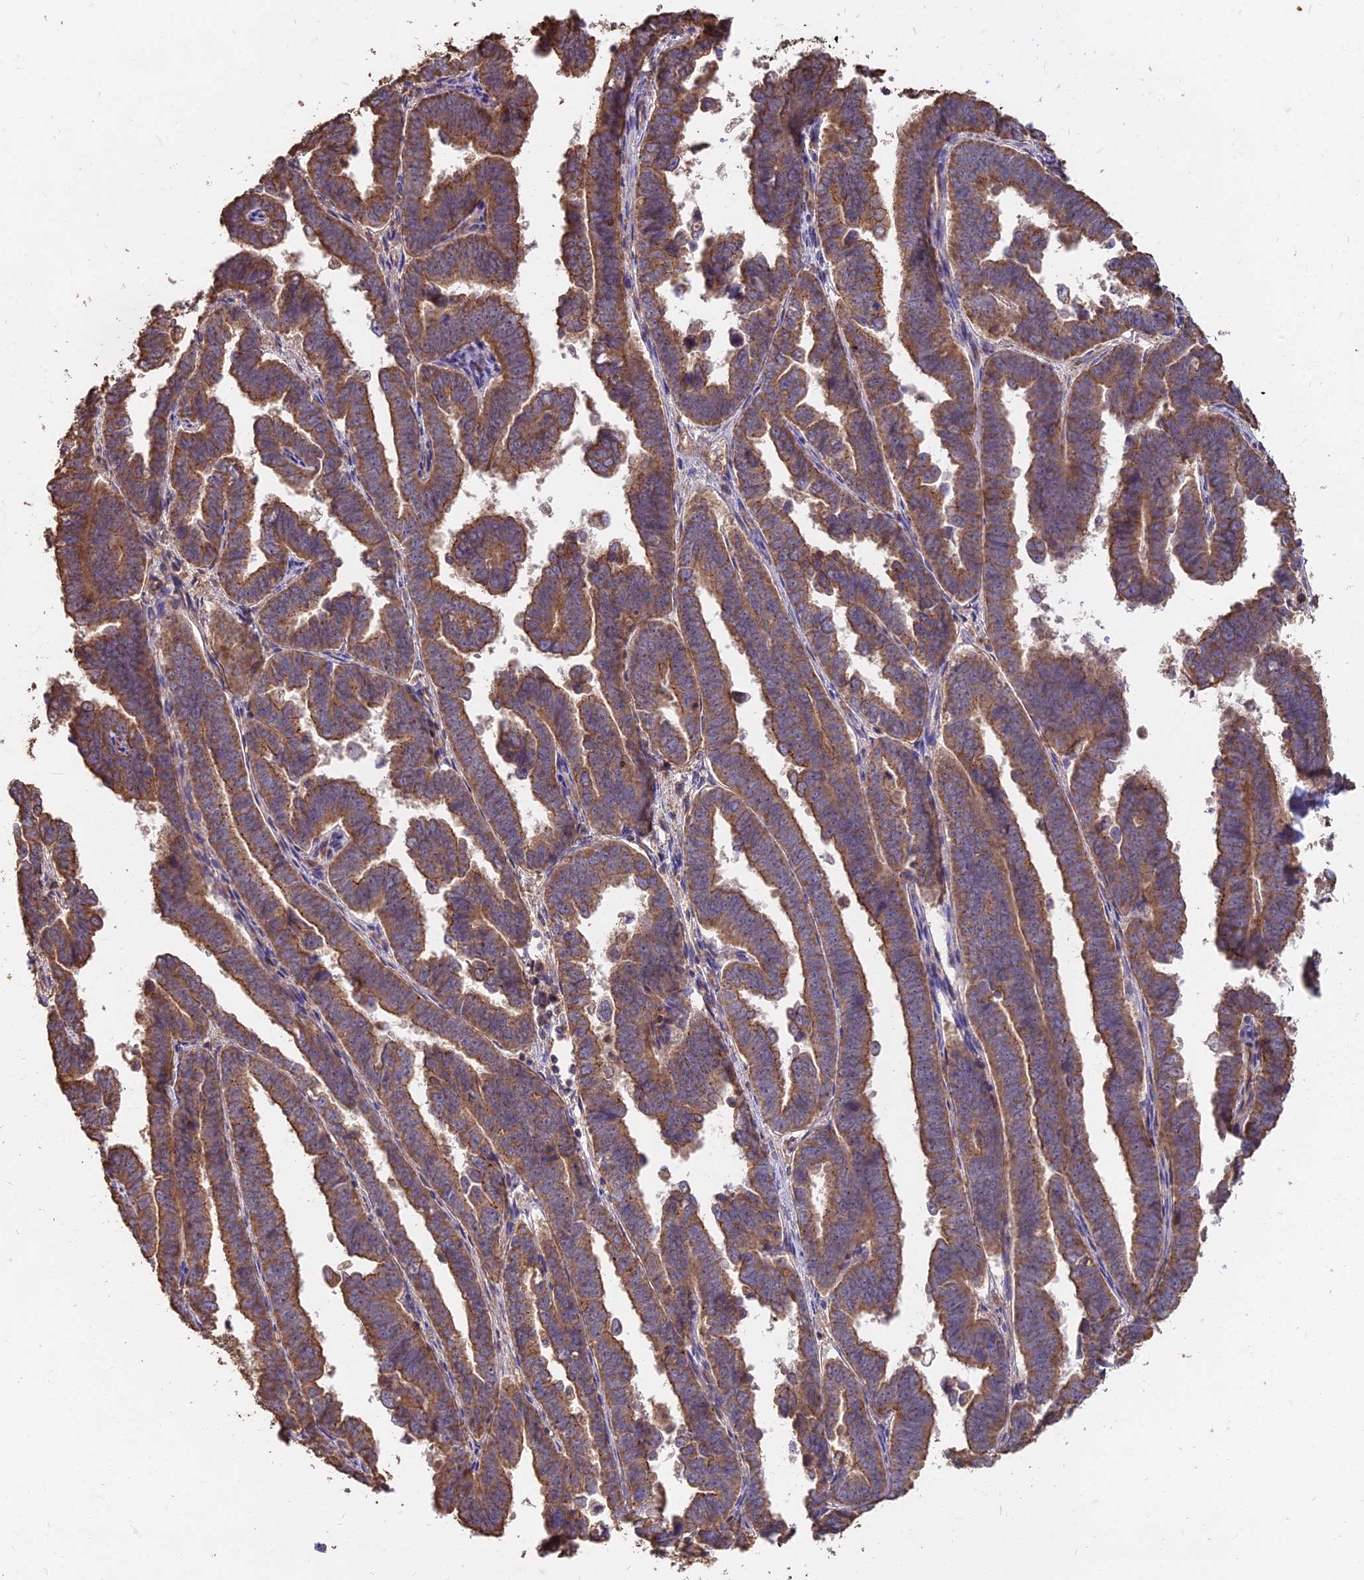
{"staining": {"intensity": "moderate", "quantity": ">75%", "location": "cytoplasmic/membranous"}, "tissue": "endometrial cancer", "cell_type": "Tumor cells", "image_type": "cancer", "snomed": [{"axis": "morphology", "description": "Adenocarcinoma, NOS"}, {"axis": "topography", "description": "Endometrium"}], "caption": "Immunohistochemistry (IHC) image of neoplastic tissue: endometrial cancer stained using immunohistochemistry reveals medium levels of moderate protein expression localized specifically in the cytoplasmic/membranous of tumor cells, appearing as a cytoplasmic/membranous brown color.", "gene": "CEMIP2", "patient": {"sex": "female", "age": 75}}